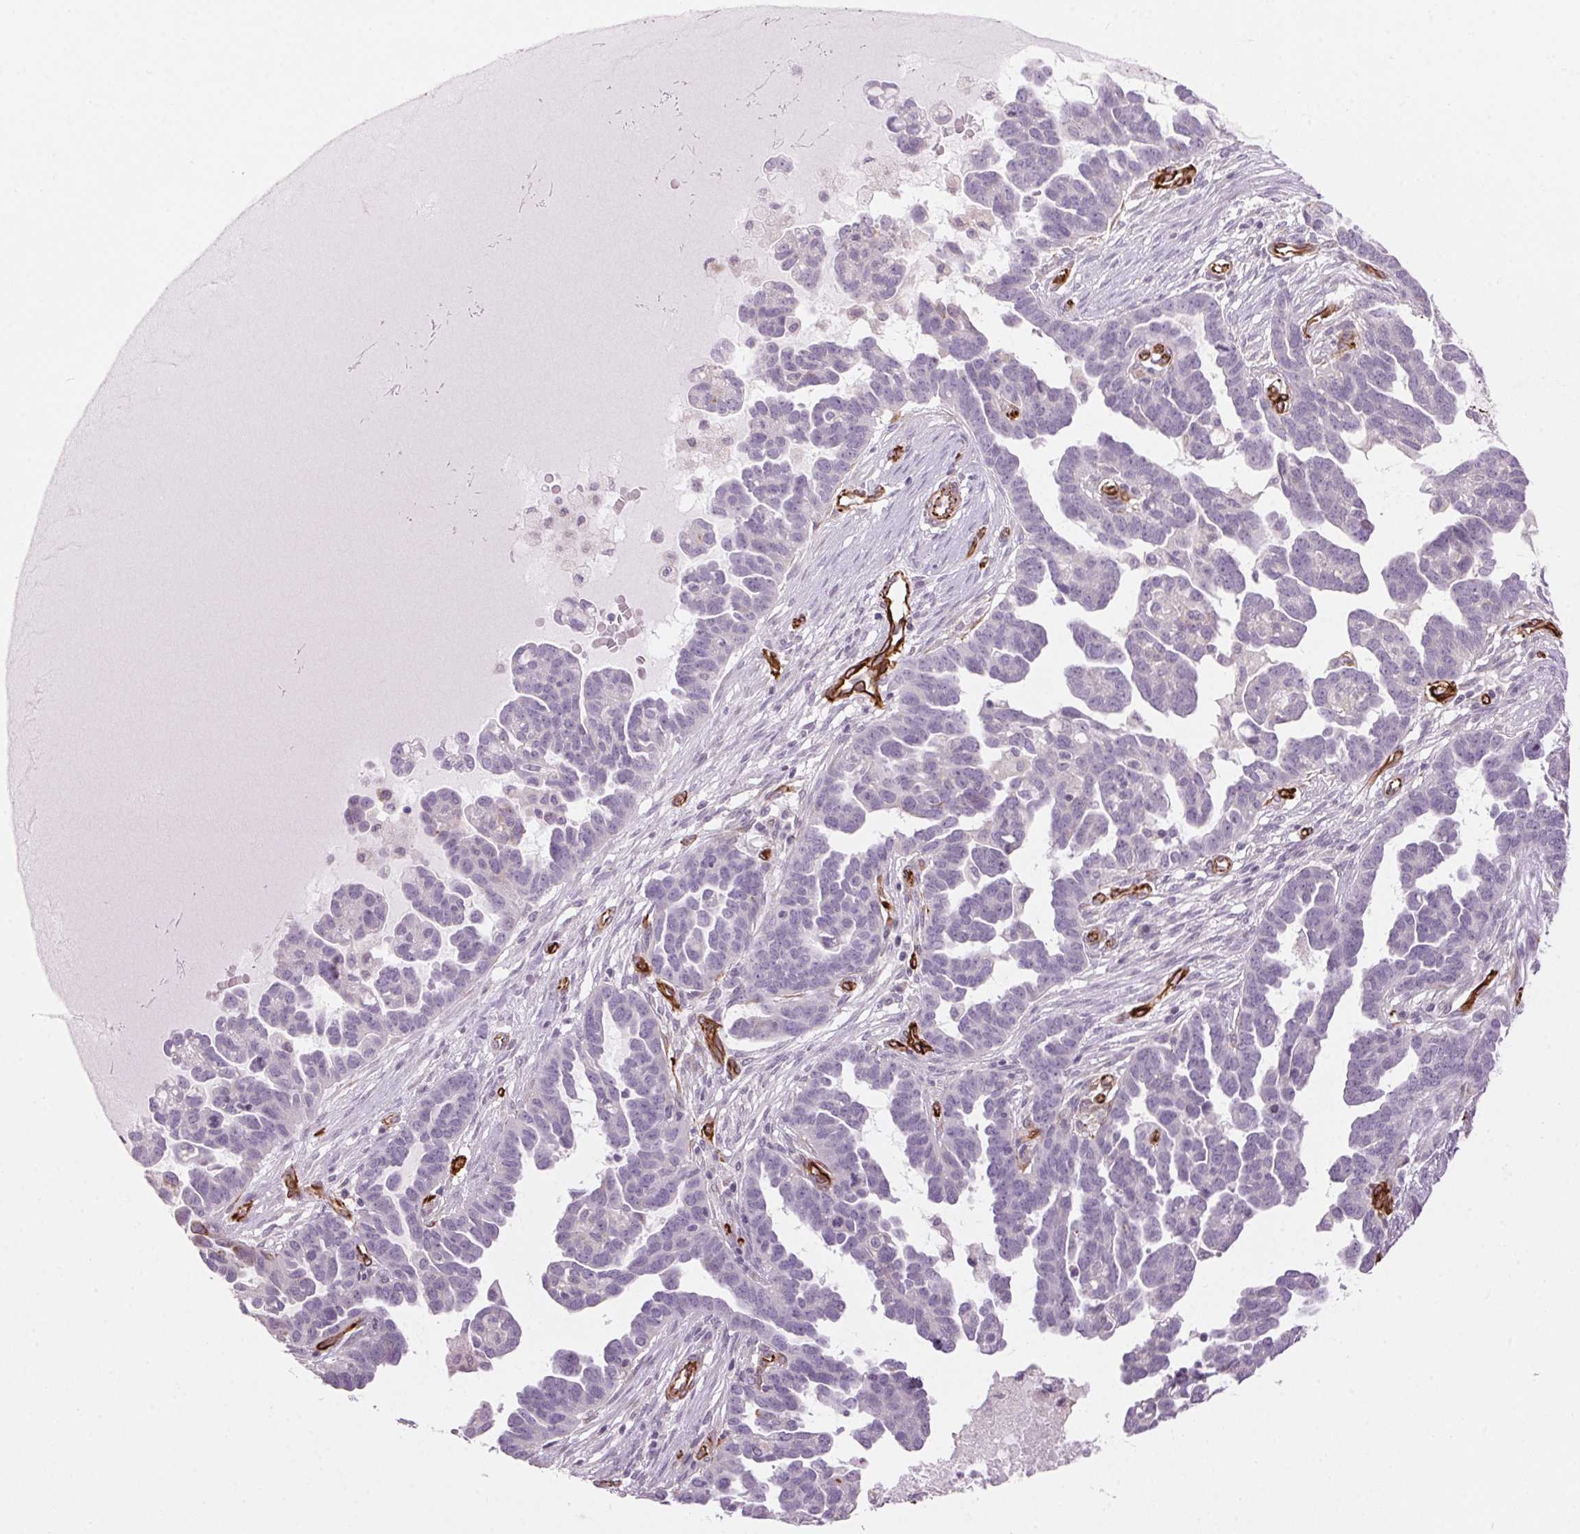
{"staining": {"intensity": "negative", "quantity": "none", "location": "none"}, "tissue": "ovarian cancer", "cell_type": "Tumor cells", "image_type": "cancer", "snomed": [{"axis": "morphology", "description": "Cystadenocarcinoma, serous, NOS"}, {"axis": "topography", "description": "Ovary"}], "caption": "Immunohistochemistry of human ovarian cancer exhibits no positivity in tumor cells.", "gene": "CLPS", "patient": {"sex": "female", "age": 54}}